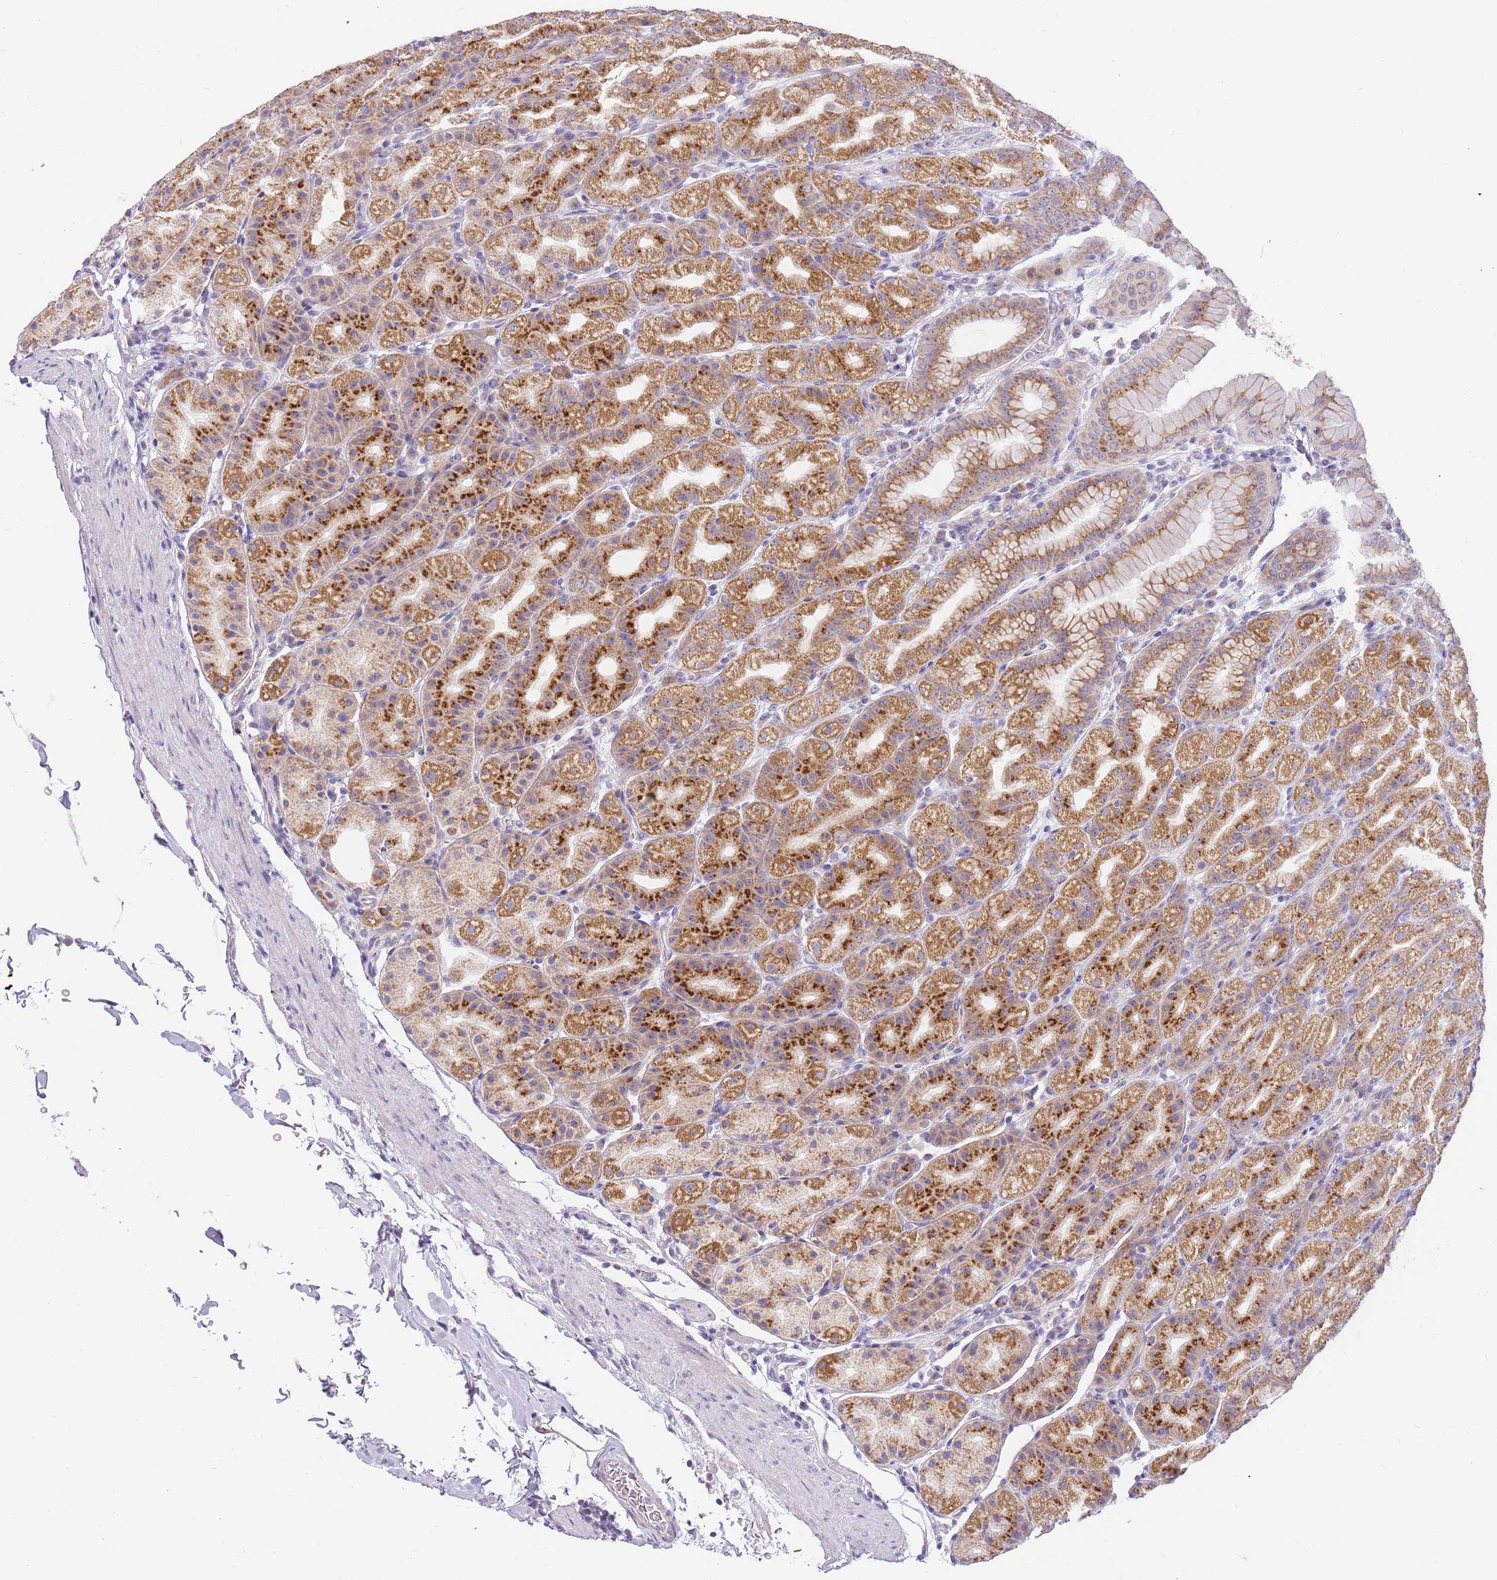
{"staining": {"intensity": "strong", "quantity": ">75%", "location": "cytoplasmic/membranous"}, "tissue": "stomach", "cell_type": "Glandular cells", "image_type": "normal", "snomed": [{"axis": "morphology", "description": "Normal tissue, NOS"}, {"axis": "topography", "description": "Stomach, upper"}, {"axis": "topography", "description": "Stomach"}], "caption": "IHC of normal human stomach exhibits high levels of strong cytoplasmic/membranous expression in about >75% of glandular cells.", "gene": "DNAJA3", "patient": {"sex": "male", "age": 68}}